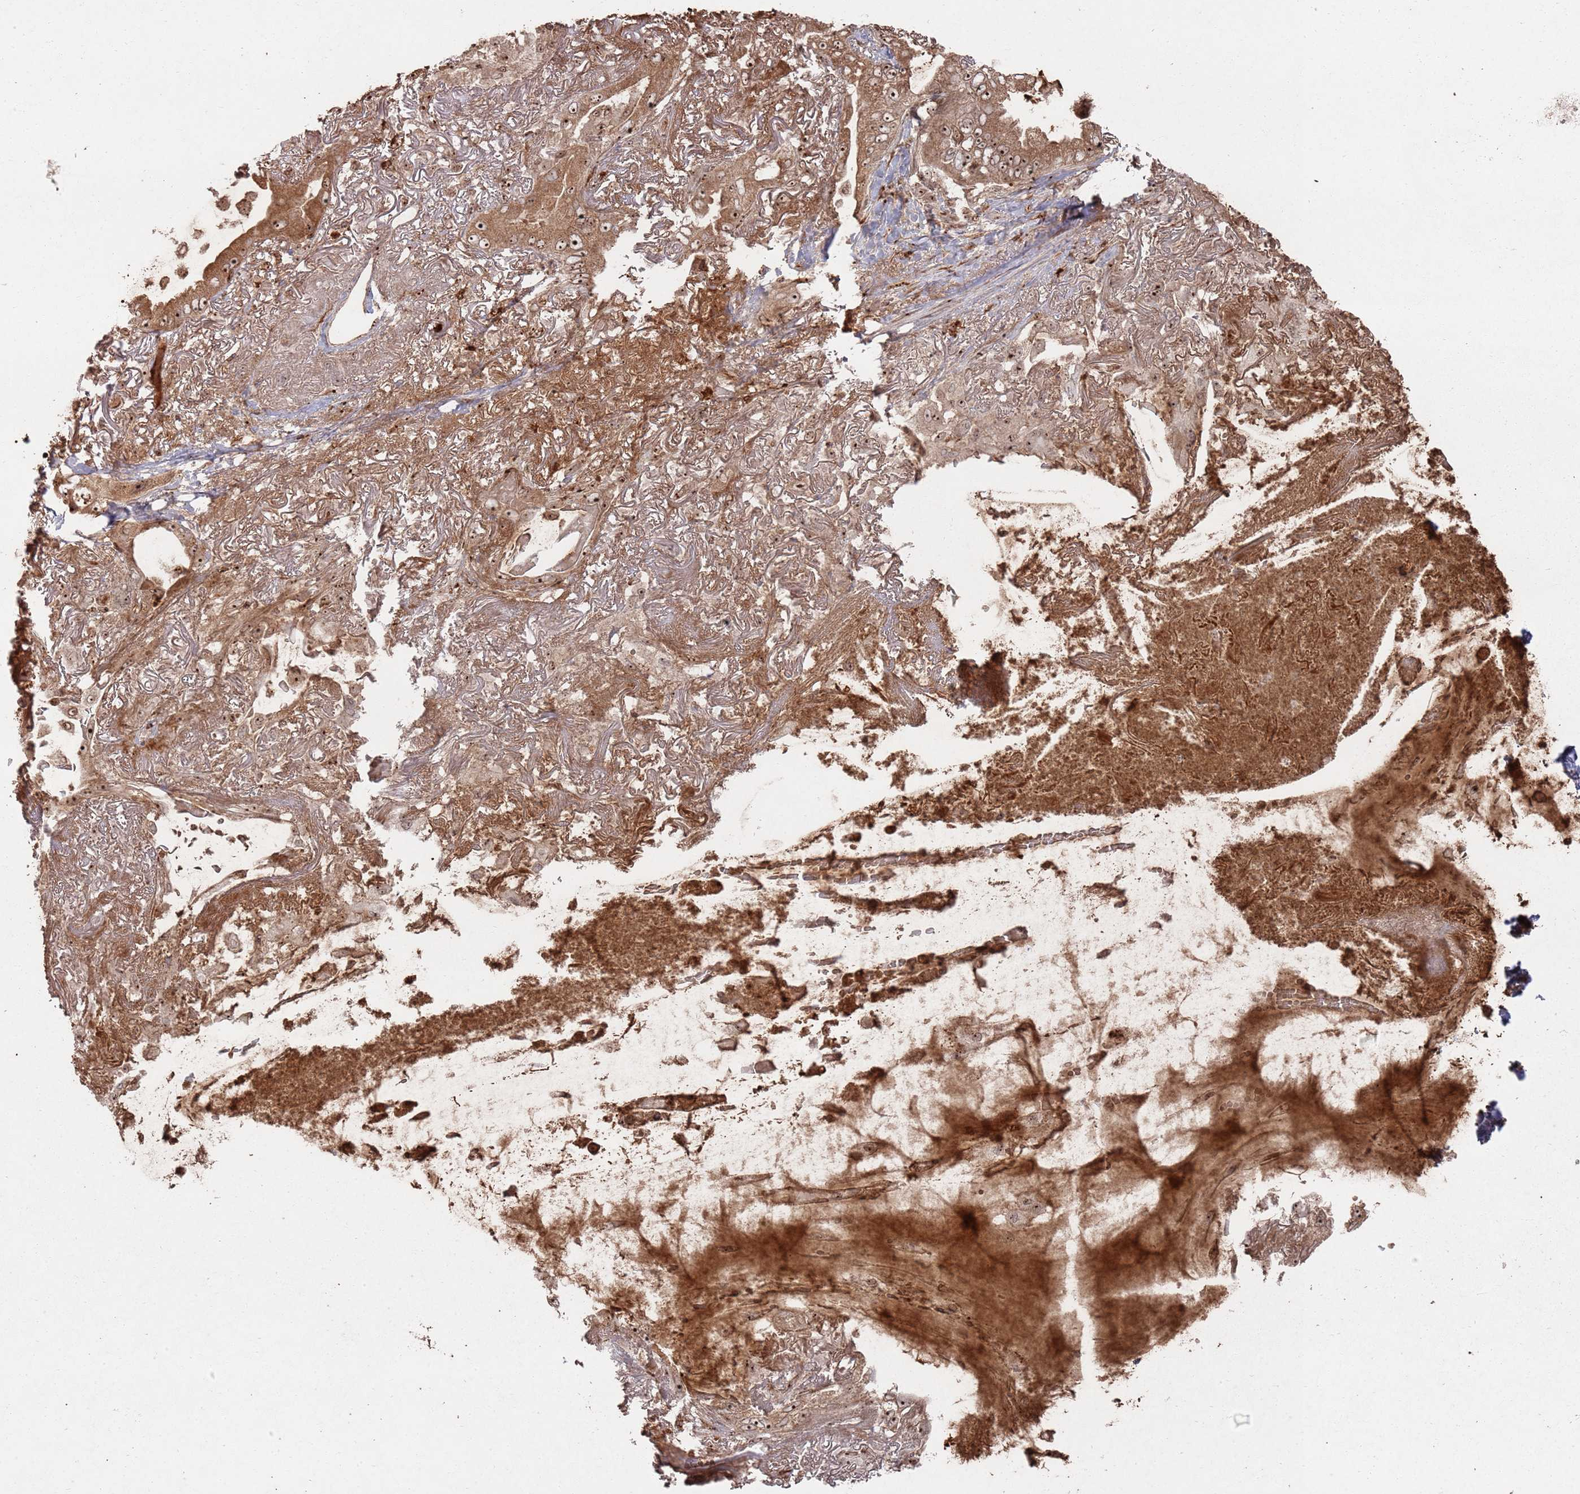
{"staining": {"intensity": "strong", "quantity": ">75%", "location": "cytoplasmic/membranous,nuclear"}, "tissue": "lung cancer", "cell_type": "Tumor cells", "image_type": "cancer", "snomed": [{"axis": "morphology", "description": "Adenocarcinoma, NOS"}, {"axis": "topography", "description": "Lung"}], "caption": "Immunohistochemical staining of lung cancer (adenocarcinoma) demonstrates strong cytoplasmic/membranous and nuclear protein staining in approximately >75% of tumor cells.", "gene": "UTP11", "patient": {"sex": "female", "age": 69}}